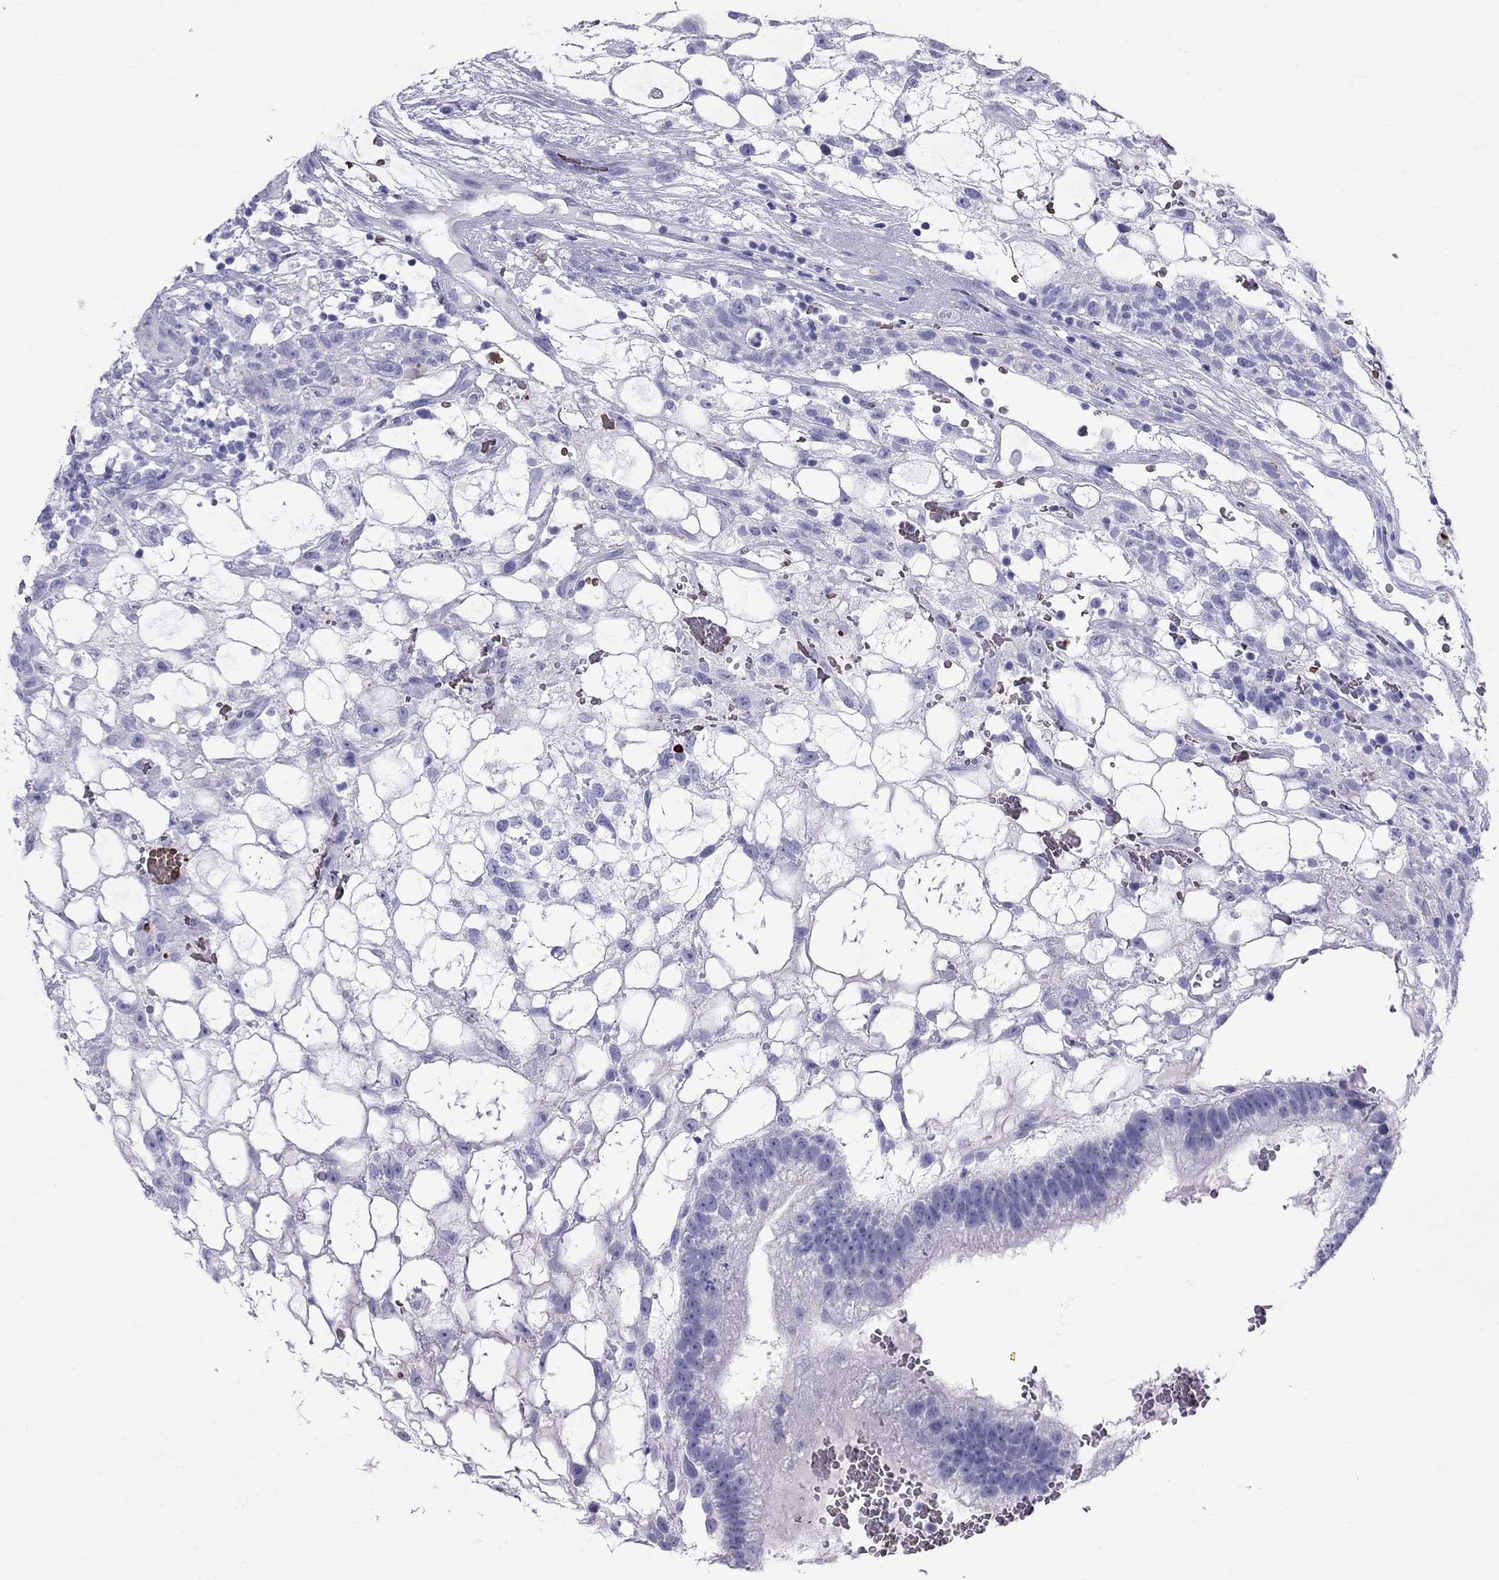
{"staining": {"intensity": "negative", "quantity": "none", "location": "none"}, "tissue": "testis cancer", "cell_type": "Tumor cells", "image_type": "cancer", "snomed": [{"axis": "morphology", "description": "Normal tissue, NOS"}, {"axis": "morphology", "description": "Carcinoma, Embryonal, NOS"}, {"axis": "topography", "description": "Testis"}, {"axis": "topography", "description": "Epididymis"}], "caption": "This is a image of immunohistochemistry (IHC) staining of testis cancer, which shows no staining in tumor cells.", "gene": "DNAAF6", "patient": {"sex": "male", "age": 32}}